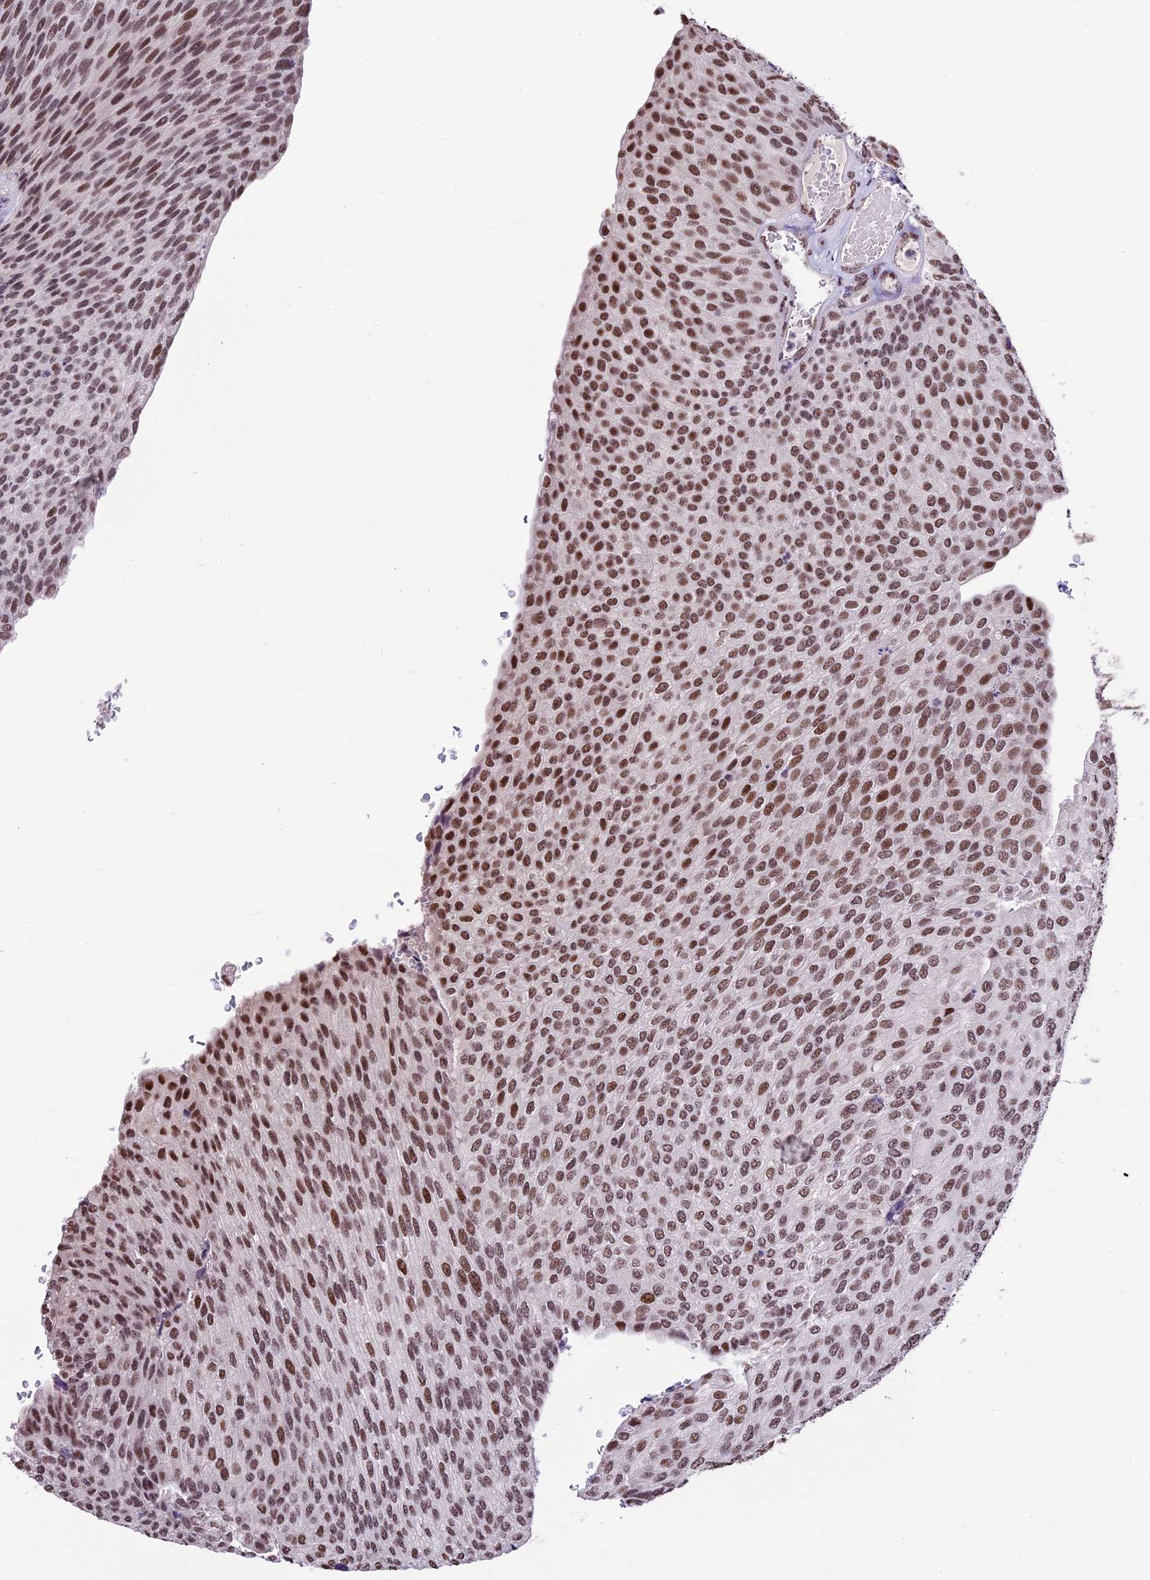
{"staining": {"intensity": "moderate", "quantity": ">75%", "location": "nuclear"}, "tissue": "urothelial cancer", "cell_type": "Tumor cells", "image_type": "cancer", "snomed": [{"axis": "morphology", "description": "Urothelial carcinoma, High grade"}, {"axis": "topography", "description": "Urinary bladder"}], "caption": "Tumor cells display medium levels of moderate nuclear positivity in approximately >75% of cells in human urothelial cancer.", "gene": "POLR3E", "patient": {"sex": "female", "age": 79}}